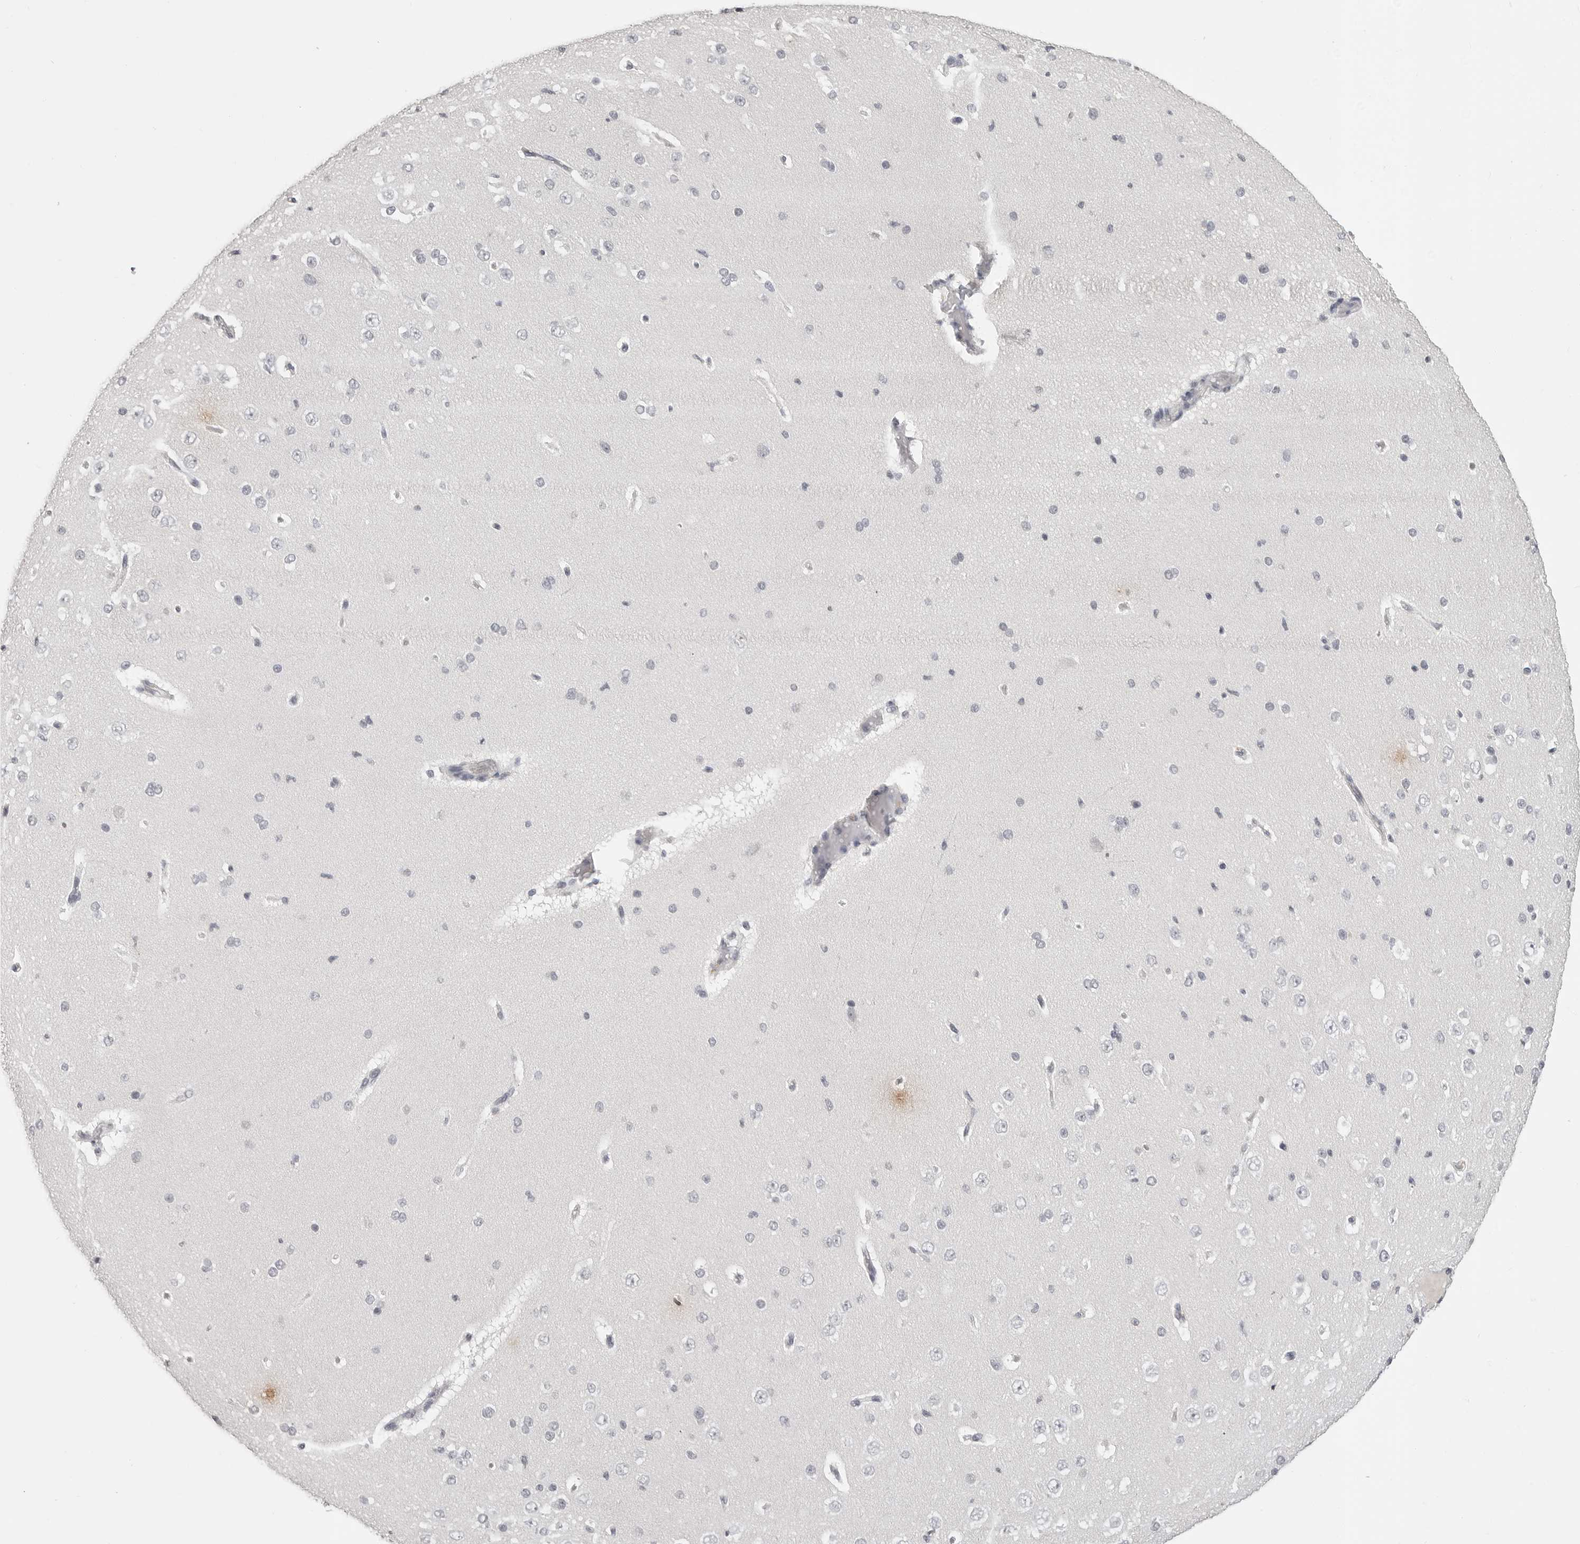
{"staining": {"intensity": "negative", "quantity": "none", "location": "none"}, "tissue": "cerebral cortex", "cell_type": "Endothelial cells", "image_type": "normal", "snomed": [{"axis": "morphology", "description": "Normal tissue, NOS"}, {"axis": "morphology", "description": "Developmental malformation"}, {"axis": "topography", "description": "Cerebral cortex"}], "caption": "The immunohistochemistry micrograph has no significant expression in endothelial cells of cerebral cortex.", "gene": "PRSS1", "patient": {"sex": "female", "age": 30}}